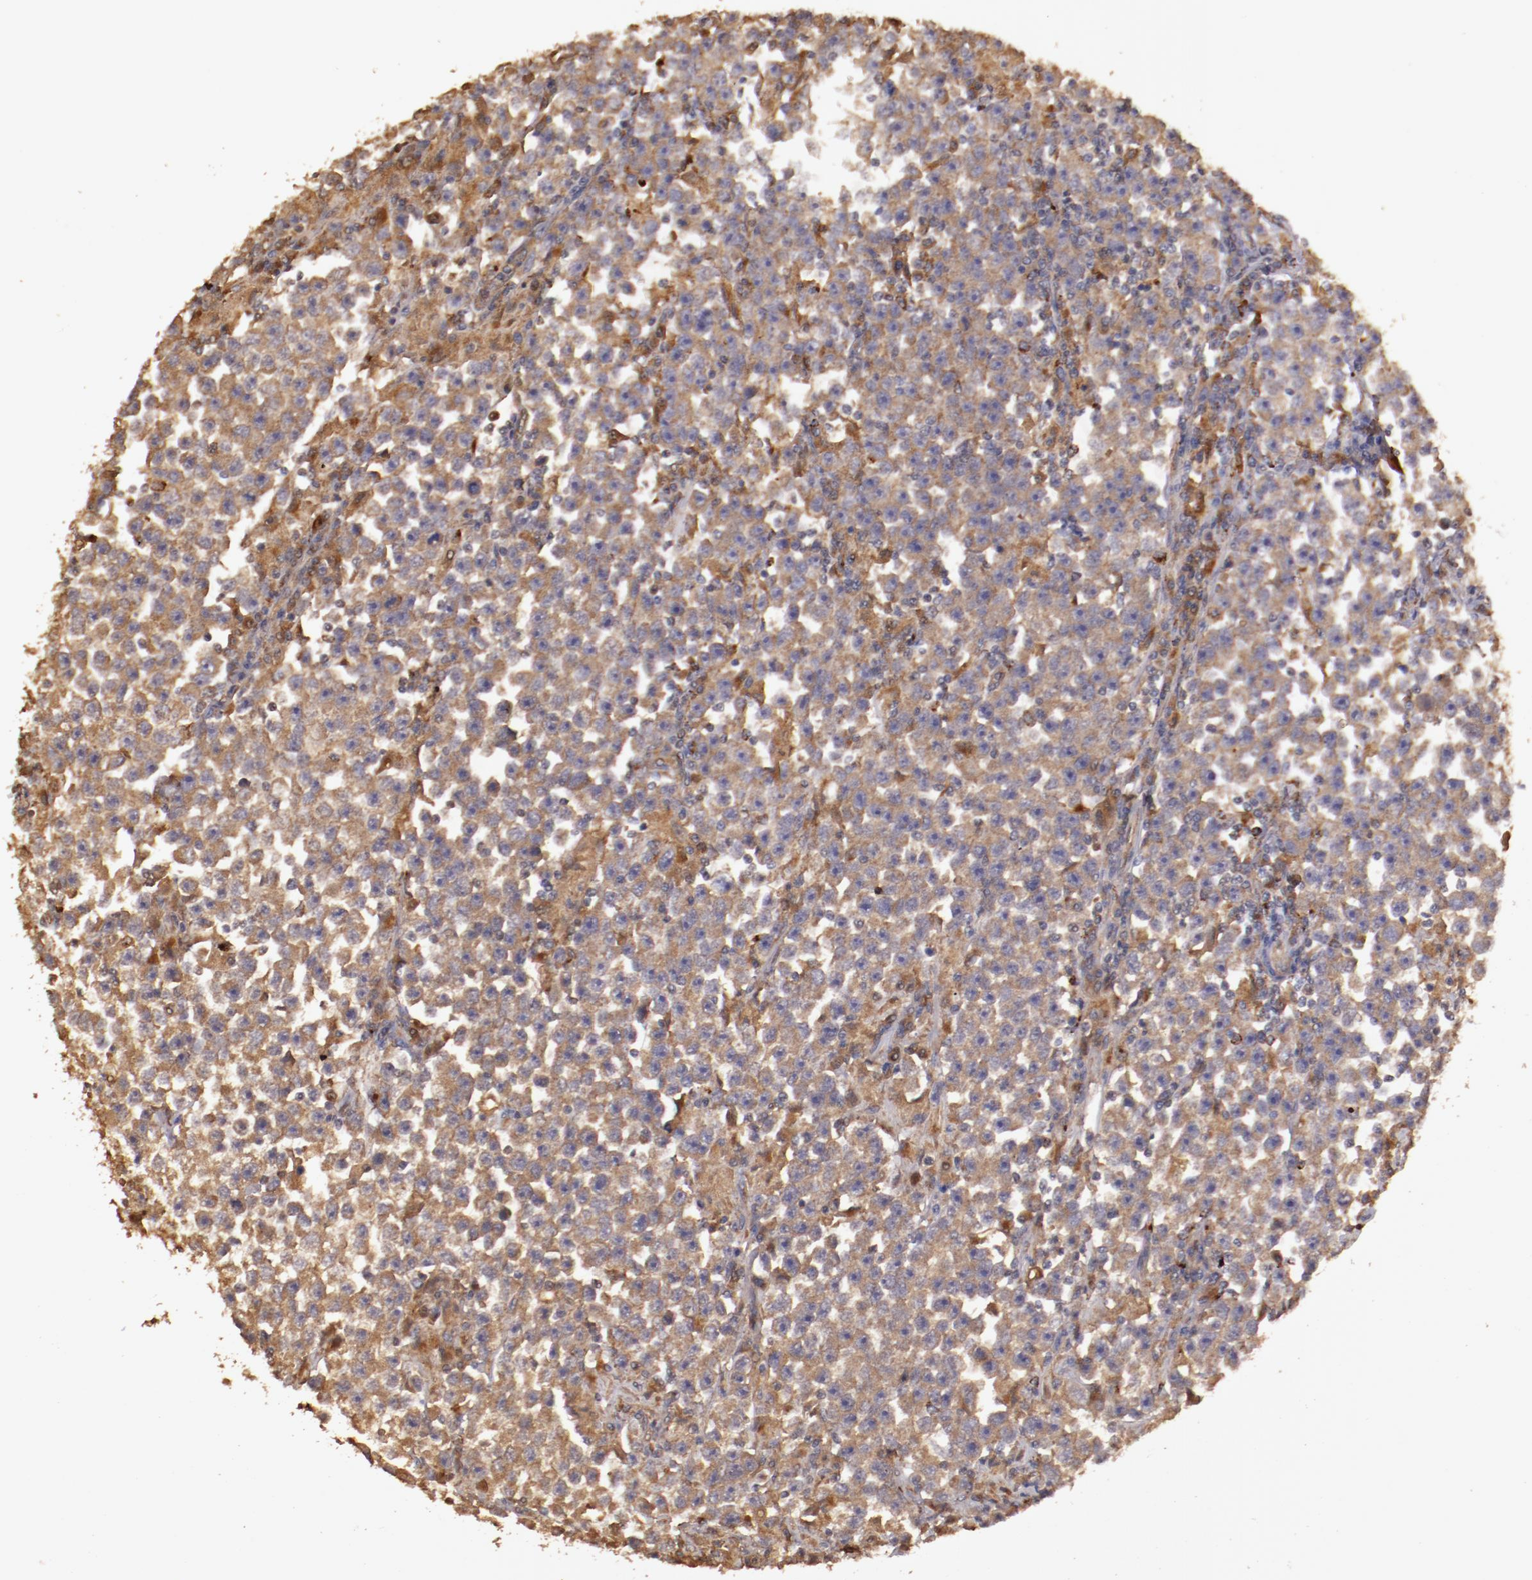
{"staining": {"intensity": "moderate", "quantity": ">75%", "location": "cytoplasmic/membranous"}, "tissue": "testis cancer", "cell_type": "Tumor cells", "image_type": "cancer", "snomed": [{"axis": "morphology", "description": "Seminoma, NOS"}, {"axis": "topography", "description": "Testis"}], "caption": "Immunohistochemistry (IHC) micrograph of human testis seminoma stained for a protein (brown), which reveals medium levels of moderate cytoplasmic/membranous staining in approximately >75% of tumor cells.", "gene": "SRRD", "patient": {"sex": "male", "age": 33}}